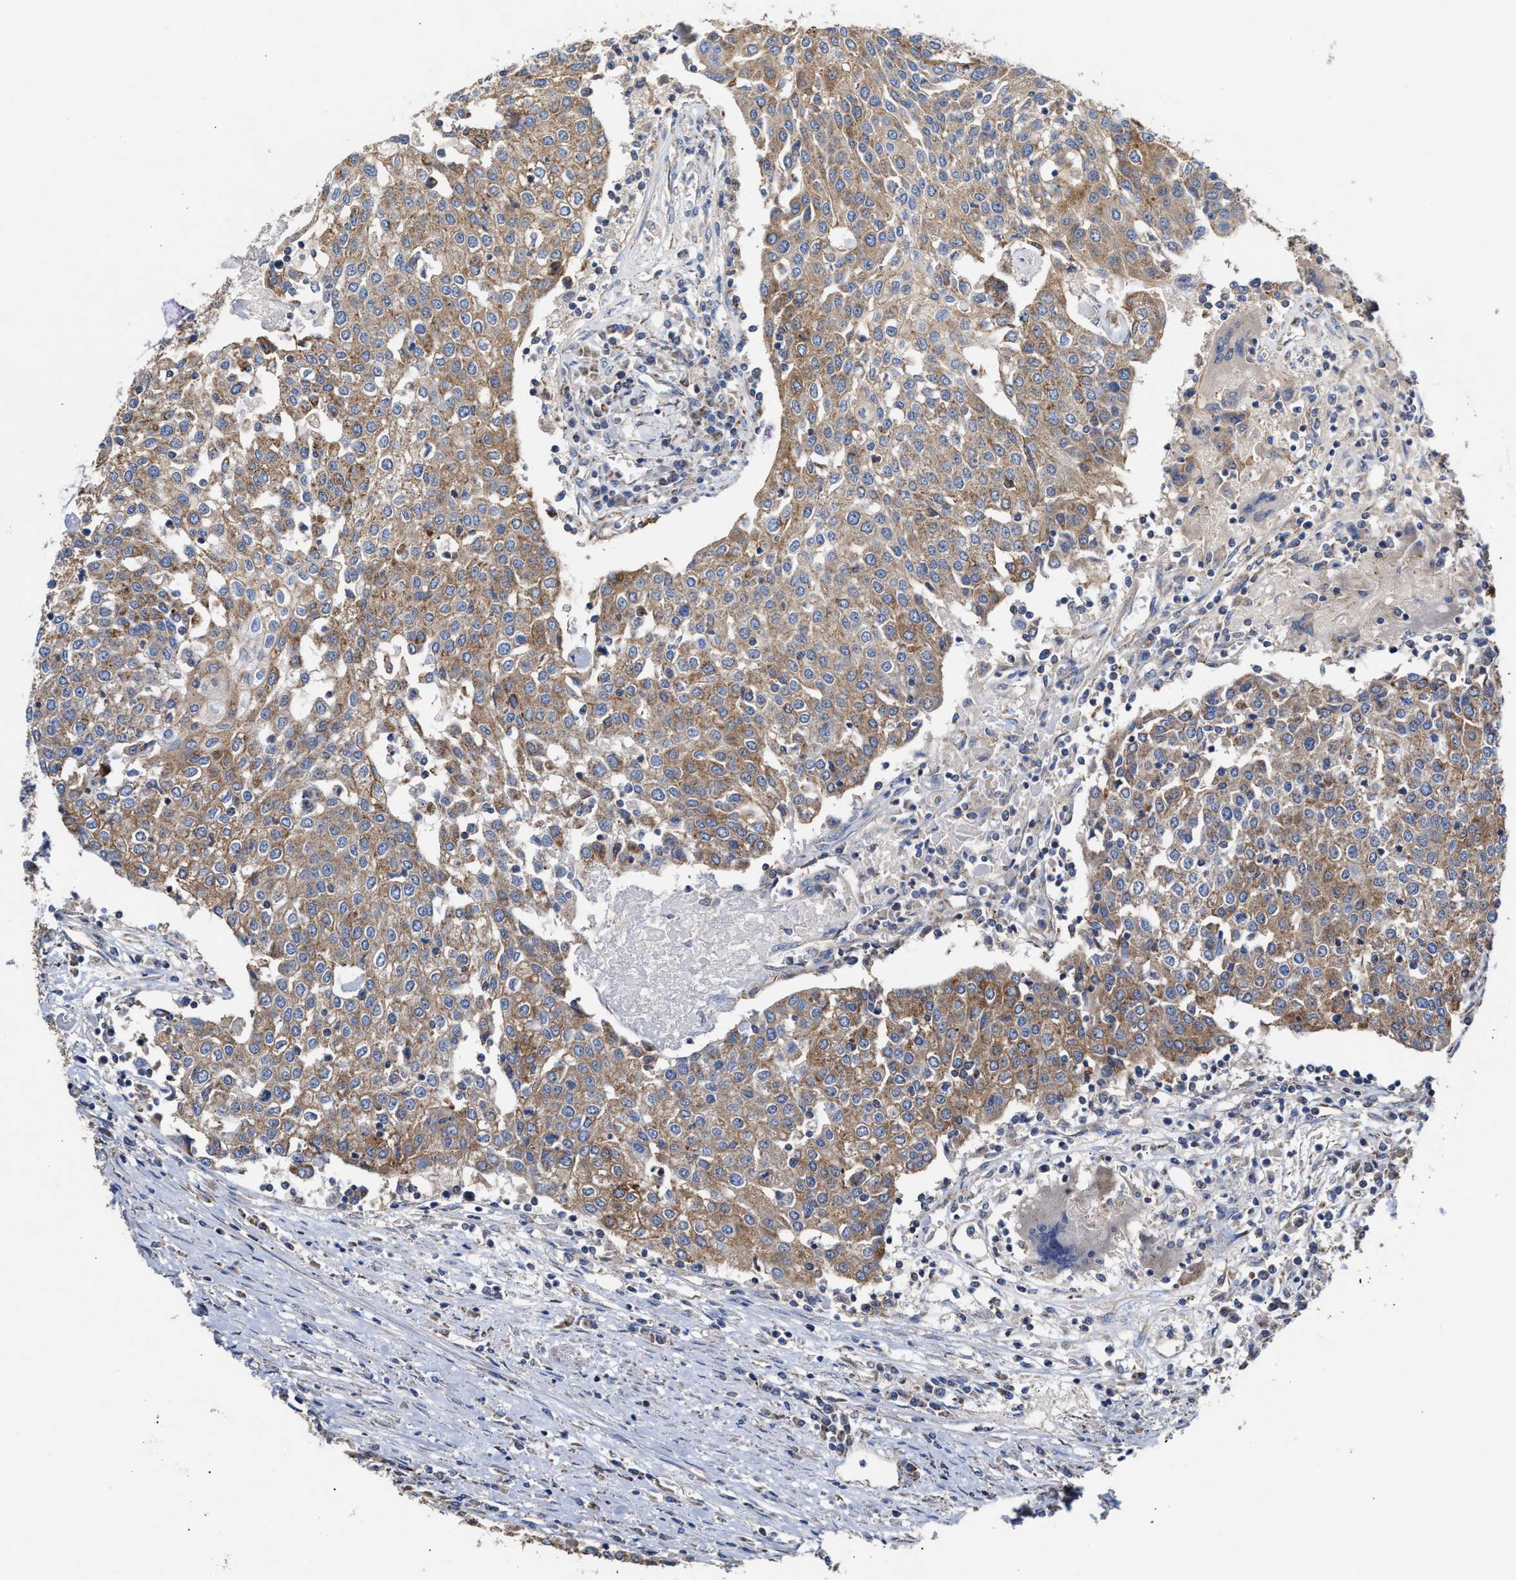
{"staining": {"intensity": "moderate", "quantity": ">75%", "location": "cytoplasmic/membranous"}, "tissue": "urothelial cancer", "cell_type": "Tumor cells", "image_type": "cancer", "snomed": [{"axis": "morphology", "description": "Urothelial carcinoma, High grade"}, {"axis": "topography", "description": "Urinary bladder"}], "caption": "A photomicrograph of urothelial carcinoma (high-grade) stained for a protein shows moderate cytoplasmic/membranous brown staining in tumor cells.", "gene": "MECR", "patient": {"sex": "female", "age": 85}}